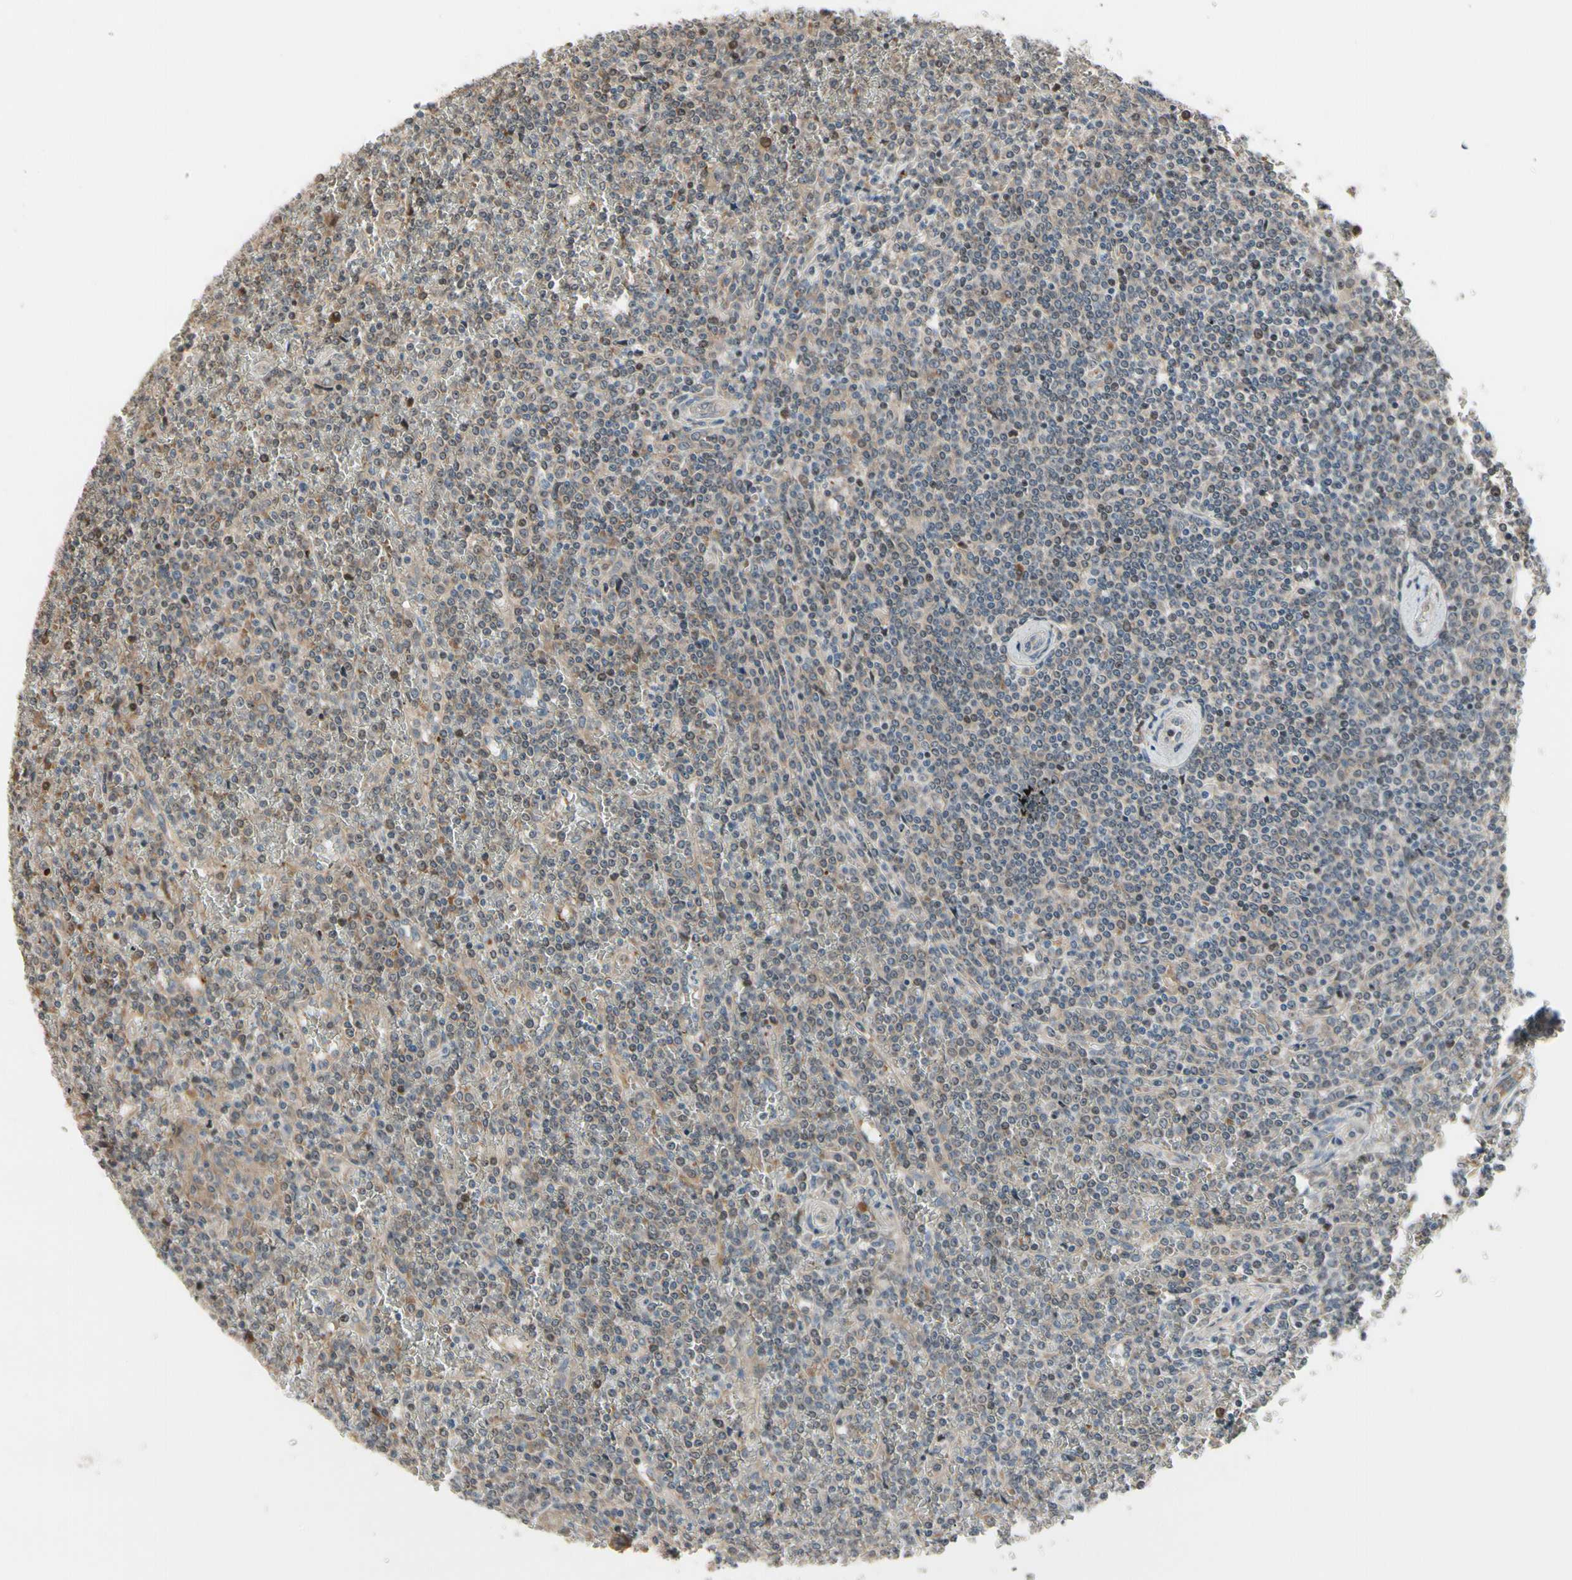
{"staining": {"intensity": "weak", "quantity": "<25%", "location": "cytoplasmic/membranous,nuclear"}, "tissue": "lymphoma", "cell_type": "Tumor cells", "image_type": "cancer", "snomed": [{"axis": "morphology", "description": "Malignant lymphoma, non-Hodgkin's type, Low grade"}, {"axis": "topography", "description": "Spleen"}], "caption": "There is no significant expression in tumor cells of low-grade malignant lymphoma, non-Hodgkin's type.", "gene": "SNX29", "patient": {"sex": "female", "age": 19}}